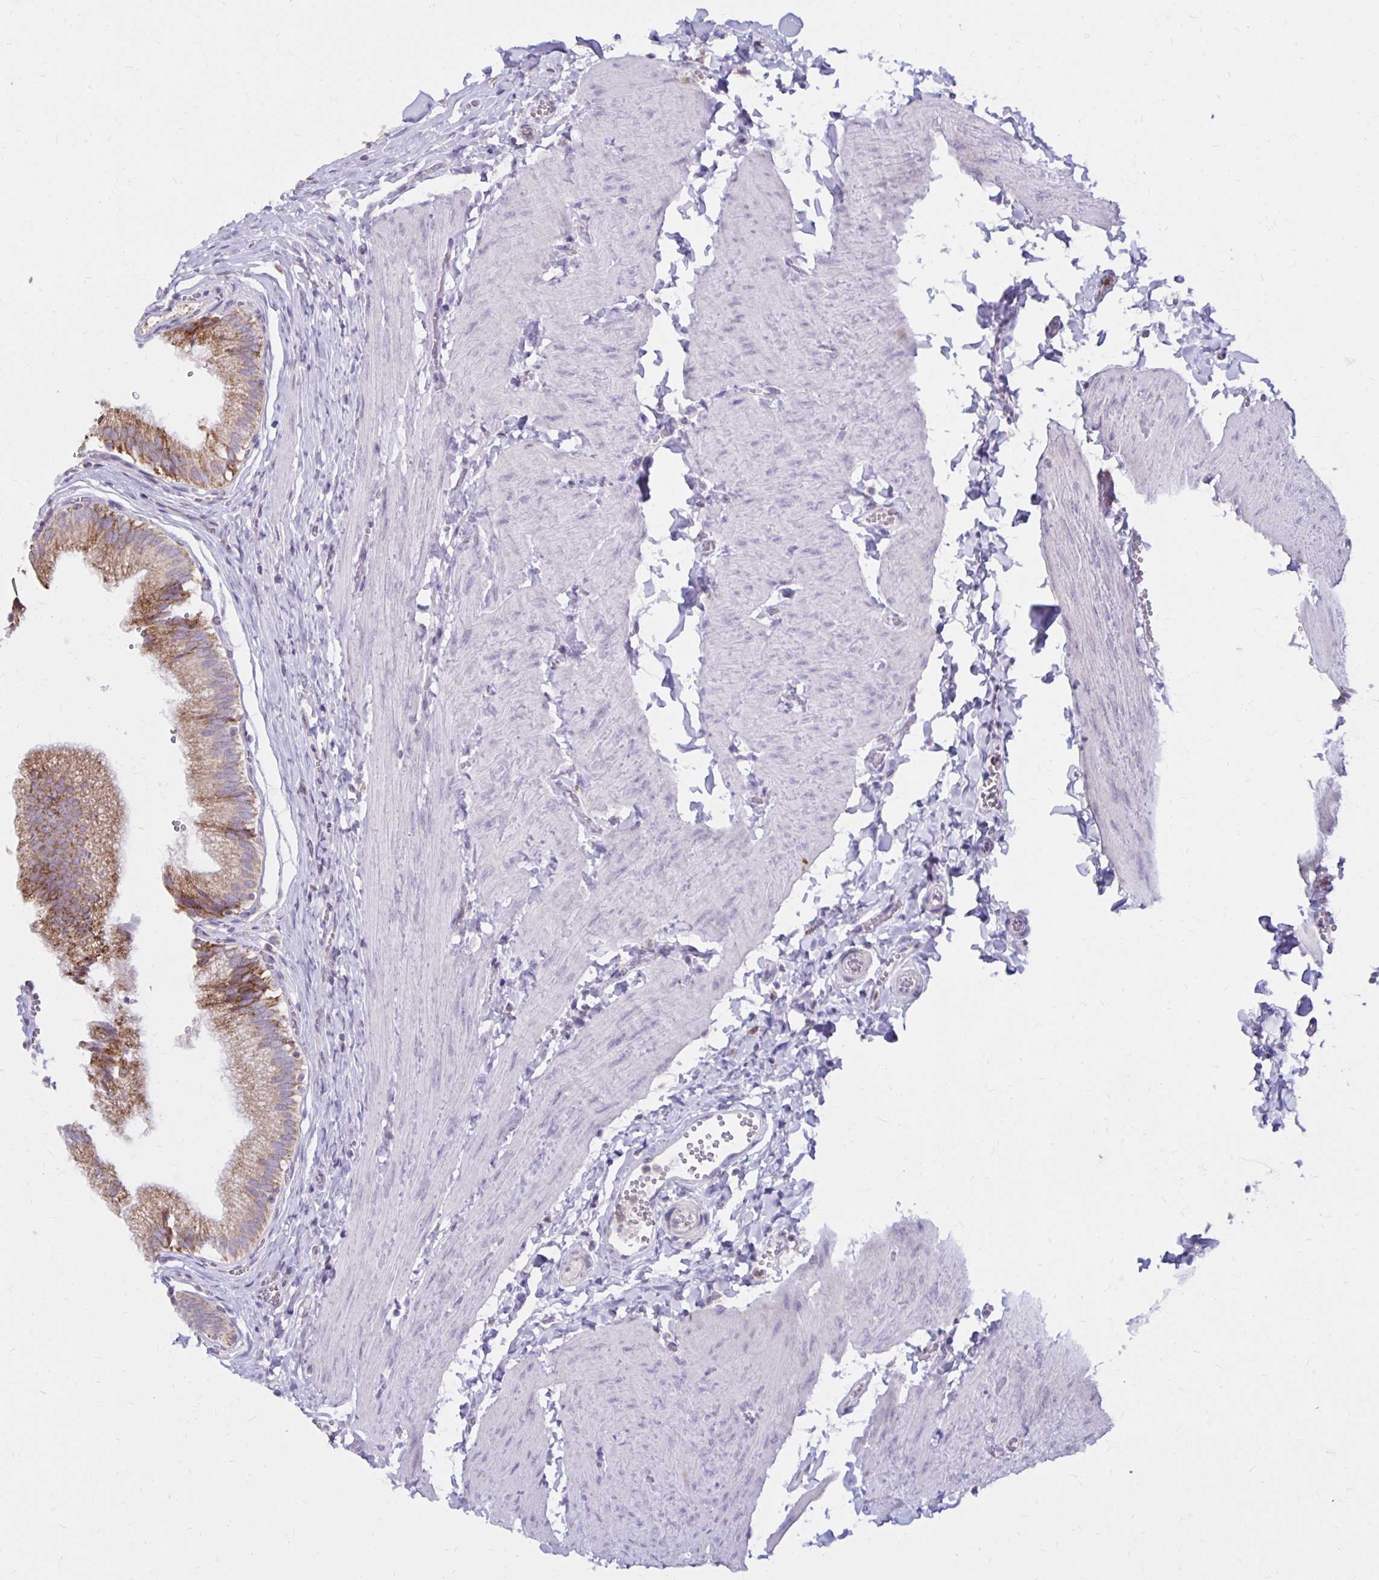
{"staining": {"intensity": "moderate", "quantity": ">75%", "location": "cytoplasmic/membranous"}, "tissue": "gallbladder", "cell_type": "Glandular cells", "image_type": "normal", "snomed": [{"axis": "morphology", "description": "Normal tissue, NOS"}, {"axis": "topography", "description": "Gallbladder"}, {"axis": "topography", "description": "Peripheral nerve tissue"}], "caption": "DAB (3,3'-diaminobenzidine) immunohistochemical staining of unremarkable gallbladder reveals moderate cytoplasmic/membranous protein expression in approximately >75% of glandular cells.", "gene": "IER3", "patient": {"sex": "male", "age": 17}}